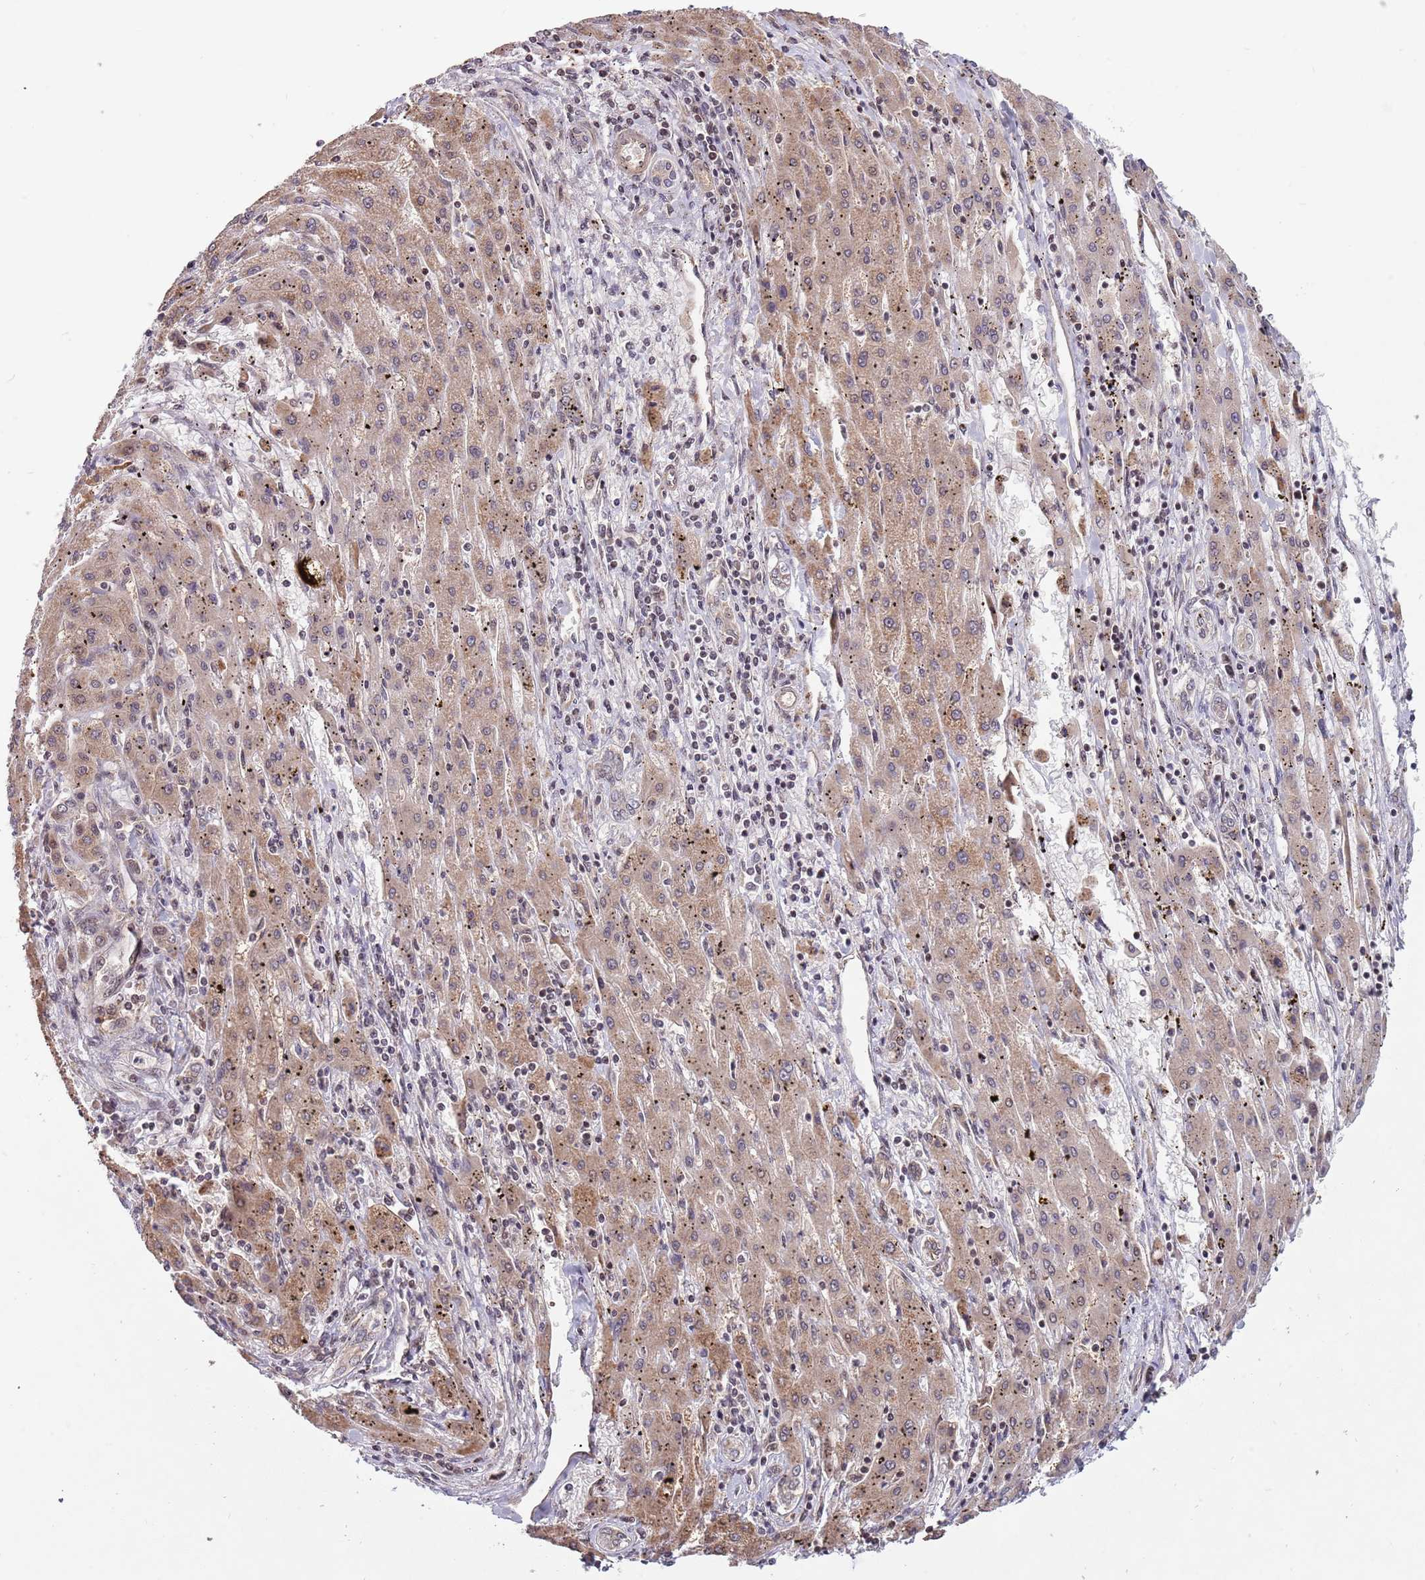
{"staining": {"intensity": "weak", "quantity": ">75%", "location": "cytoplasmic/membranous"}, "tissue": "liver cancer", "cell_type": "Tumor cells", "image_type": "cancer", "snomed": [{"axis": "morphology", "description": "Carcinoma, Hepatocellular, NOS"}, {"axis": "topography", "description": "Liver"}], "caption": "This is a micrograph of IHC staining of liver hepatocellular carcinoma, which shows weak expression in the cytoplasmic/membranous of tumor cells.", "gene": "SUDS3", "patient": {"sex": "male", "age": 72}}